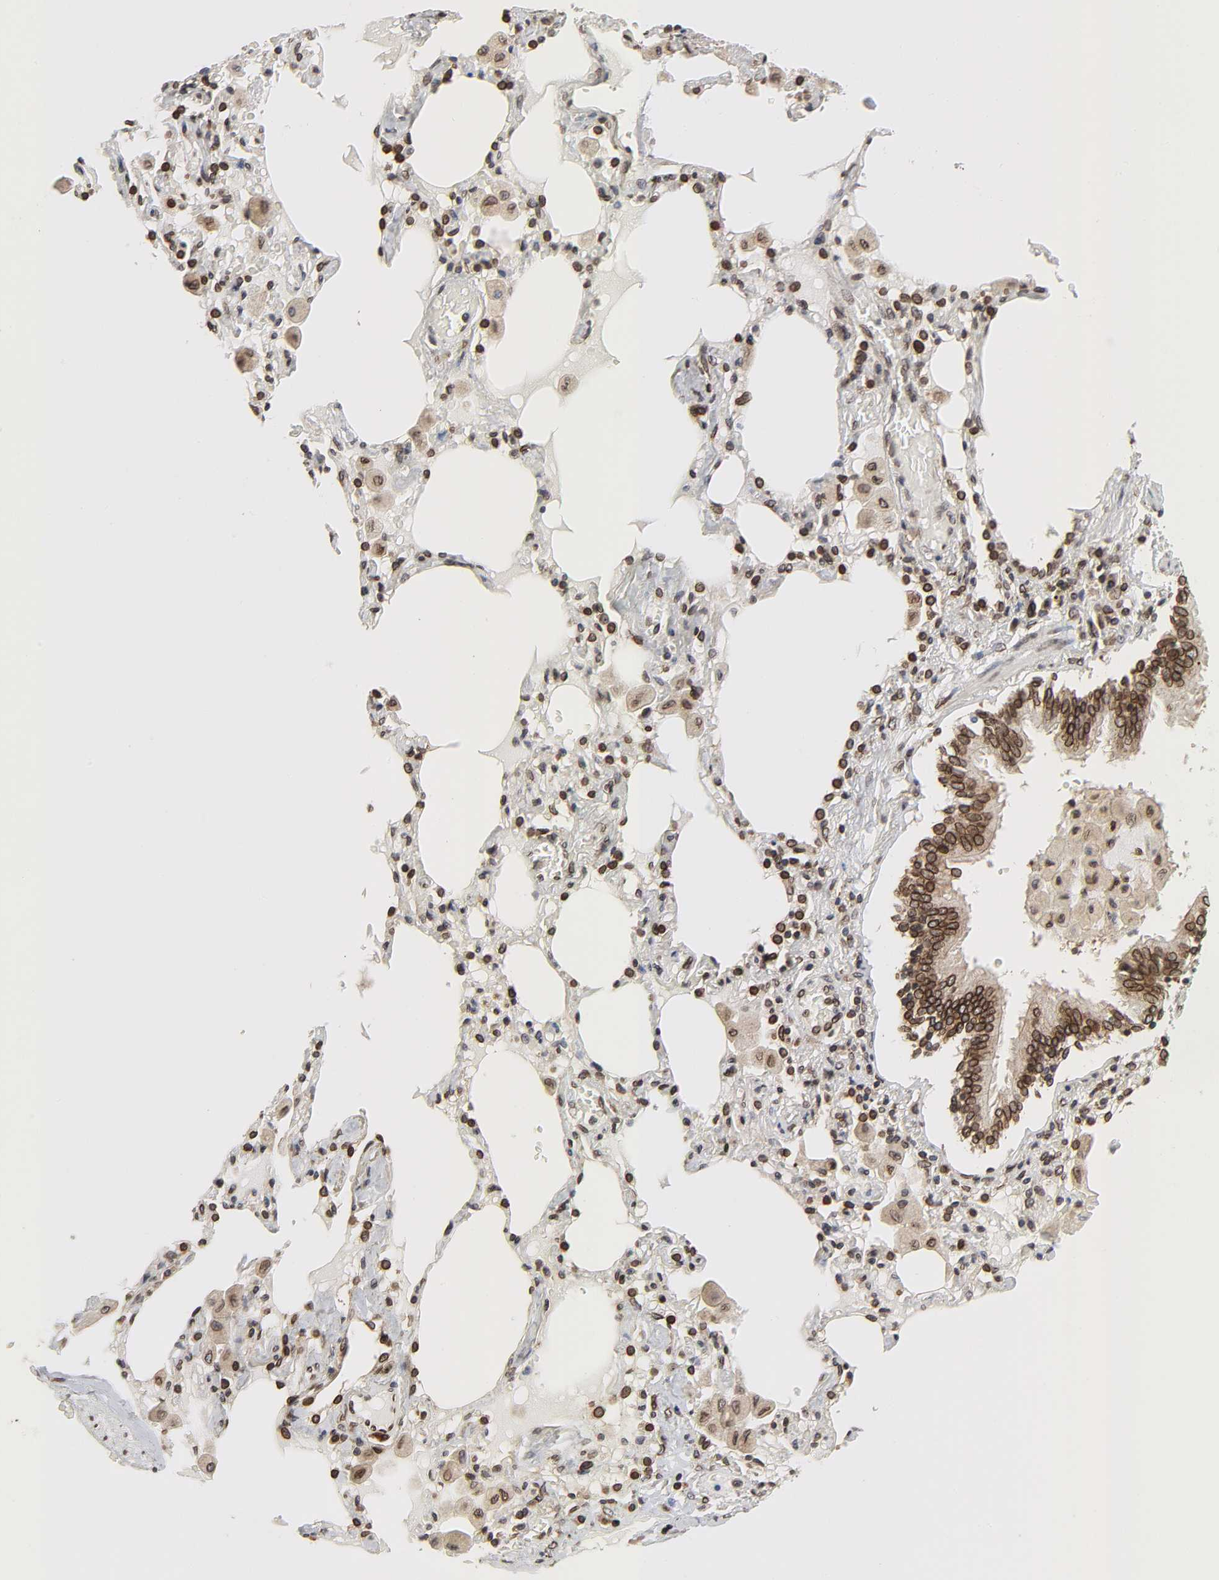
{"staining": {"intensity": "strong", "quantity": ">75%", "location": "cytoplasmic/membranous,nuclear"}, "tissue": "bronchus", "cell_type": "Respiratory epithelial cells", "image_type": "normal", "snomed": [{"axis": "morphology", "description": "Normal tissue, NOS"}, {"axis": "morphology", "description": "Squamous cell carcinoma, NOS"}, {"axis": "topography", "description": "Bronchus"}, {"axis": "topography", "description": "Lung"}], "caption": "This micrograph exhibits IHC staining of benign bronchus, with high strong cytoplasmic/membranous,nuclear staining in approximately >75% of respiratory epithelial cells.", "gene": "RANGAP1", "patient": {"sex": "female", "age": 47}}